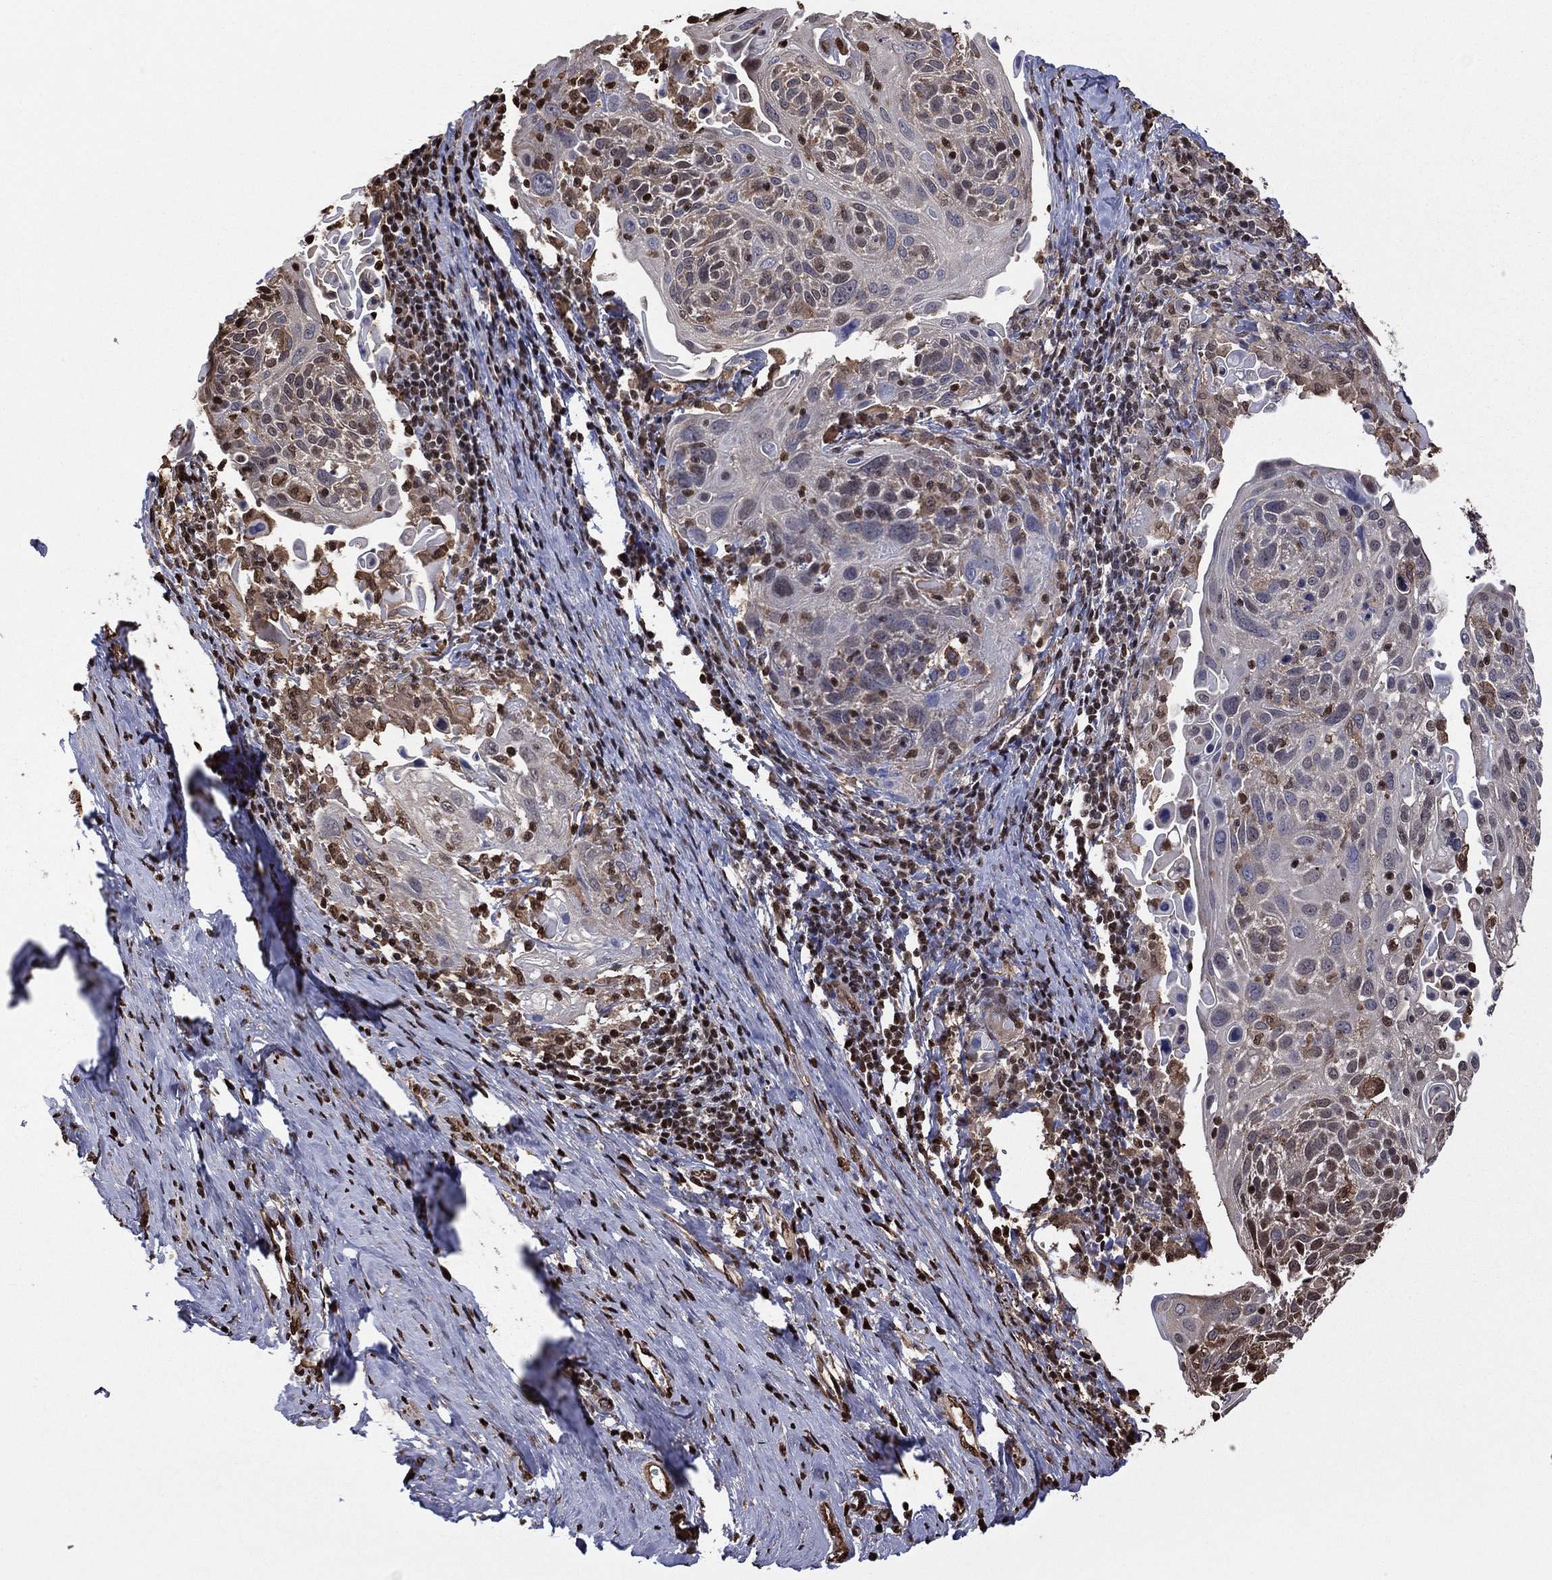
{"staining": {"intensity": "moderate", "quantity": "<25%", "location": "cytoplasmic/membranous"}, "tissue": "cervical cancer", "cell_type": "Tumor cells", "image_type": "cancer", "snomed": [{"axis": "morphology", "description": "Squamous cell carcinoma, NOS"}, {"axis": "topography", "description": "Cervix"}], "caption": "Brown immunohistochemical staining in cervical cancer displays moderate cytoplasmic/membranous positivity in approximately <25% of tumor cells.", "gene": "GAPDH", "patient": {"sex": "female", "age": 61}}